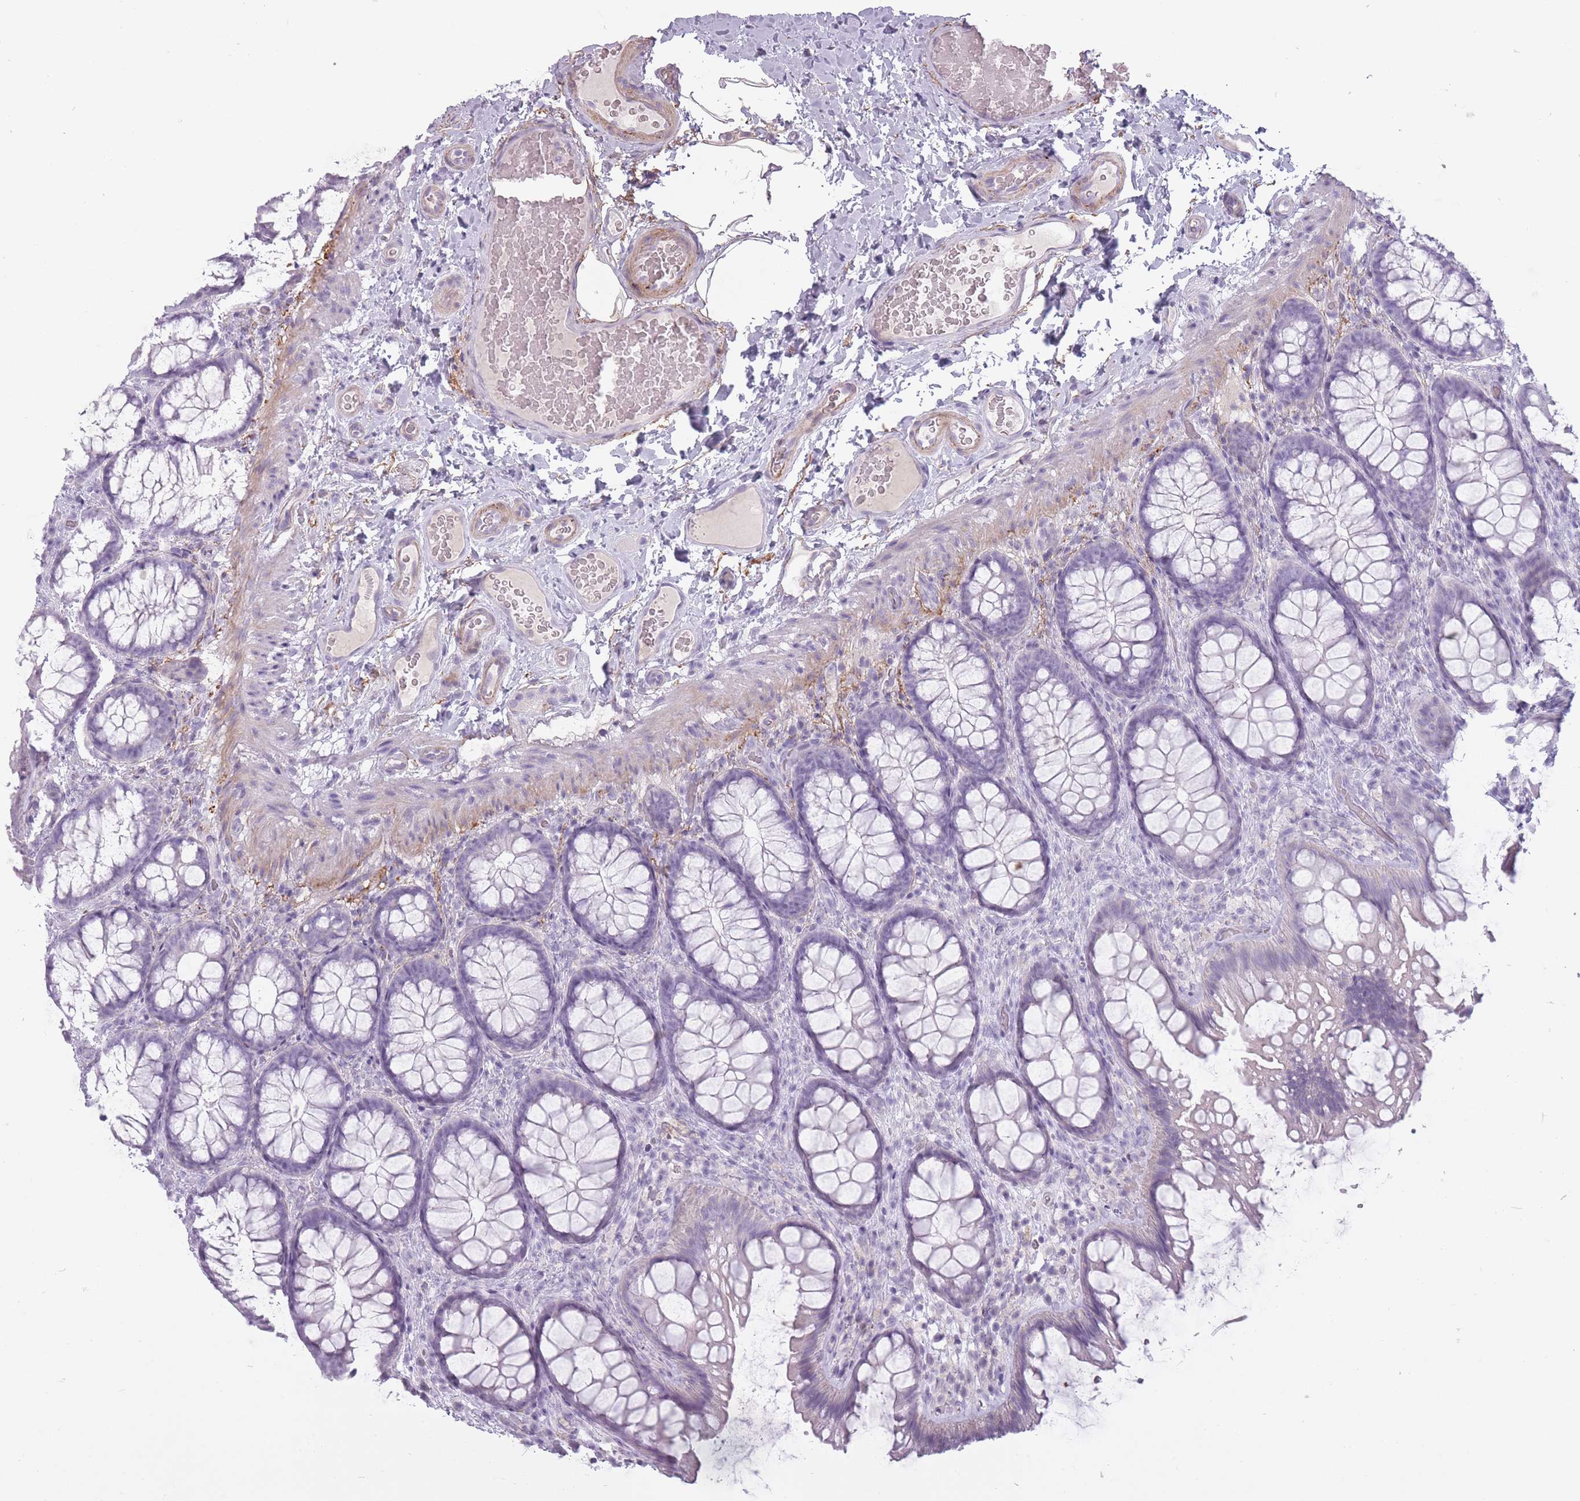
{"staining": {"intensity": "weak", "quantity": "<25%", "location": "cytoplasmic/membranous"}, "tissue": "colon", "cell_type": "Endothelial cells", "image_type": "normal", "snomed": [{"axis": "morphology", "description": "Normal tissue, NOS"}, {"axis": "topography", "description": "Colon"}], "caption": "An immunohistochemistry image of benign colon is shown. There is no staining in endothelial cells of colon.", "gene": "RFX4", "patient": {"sex": "male", "age": 46}}